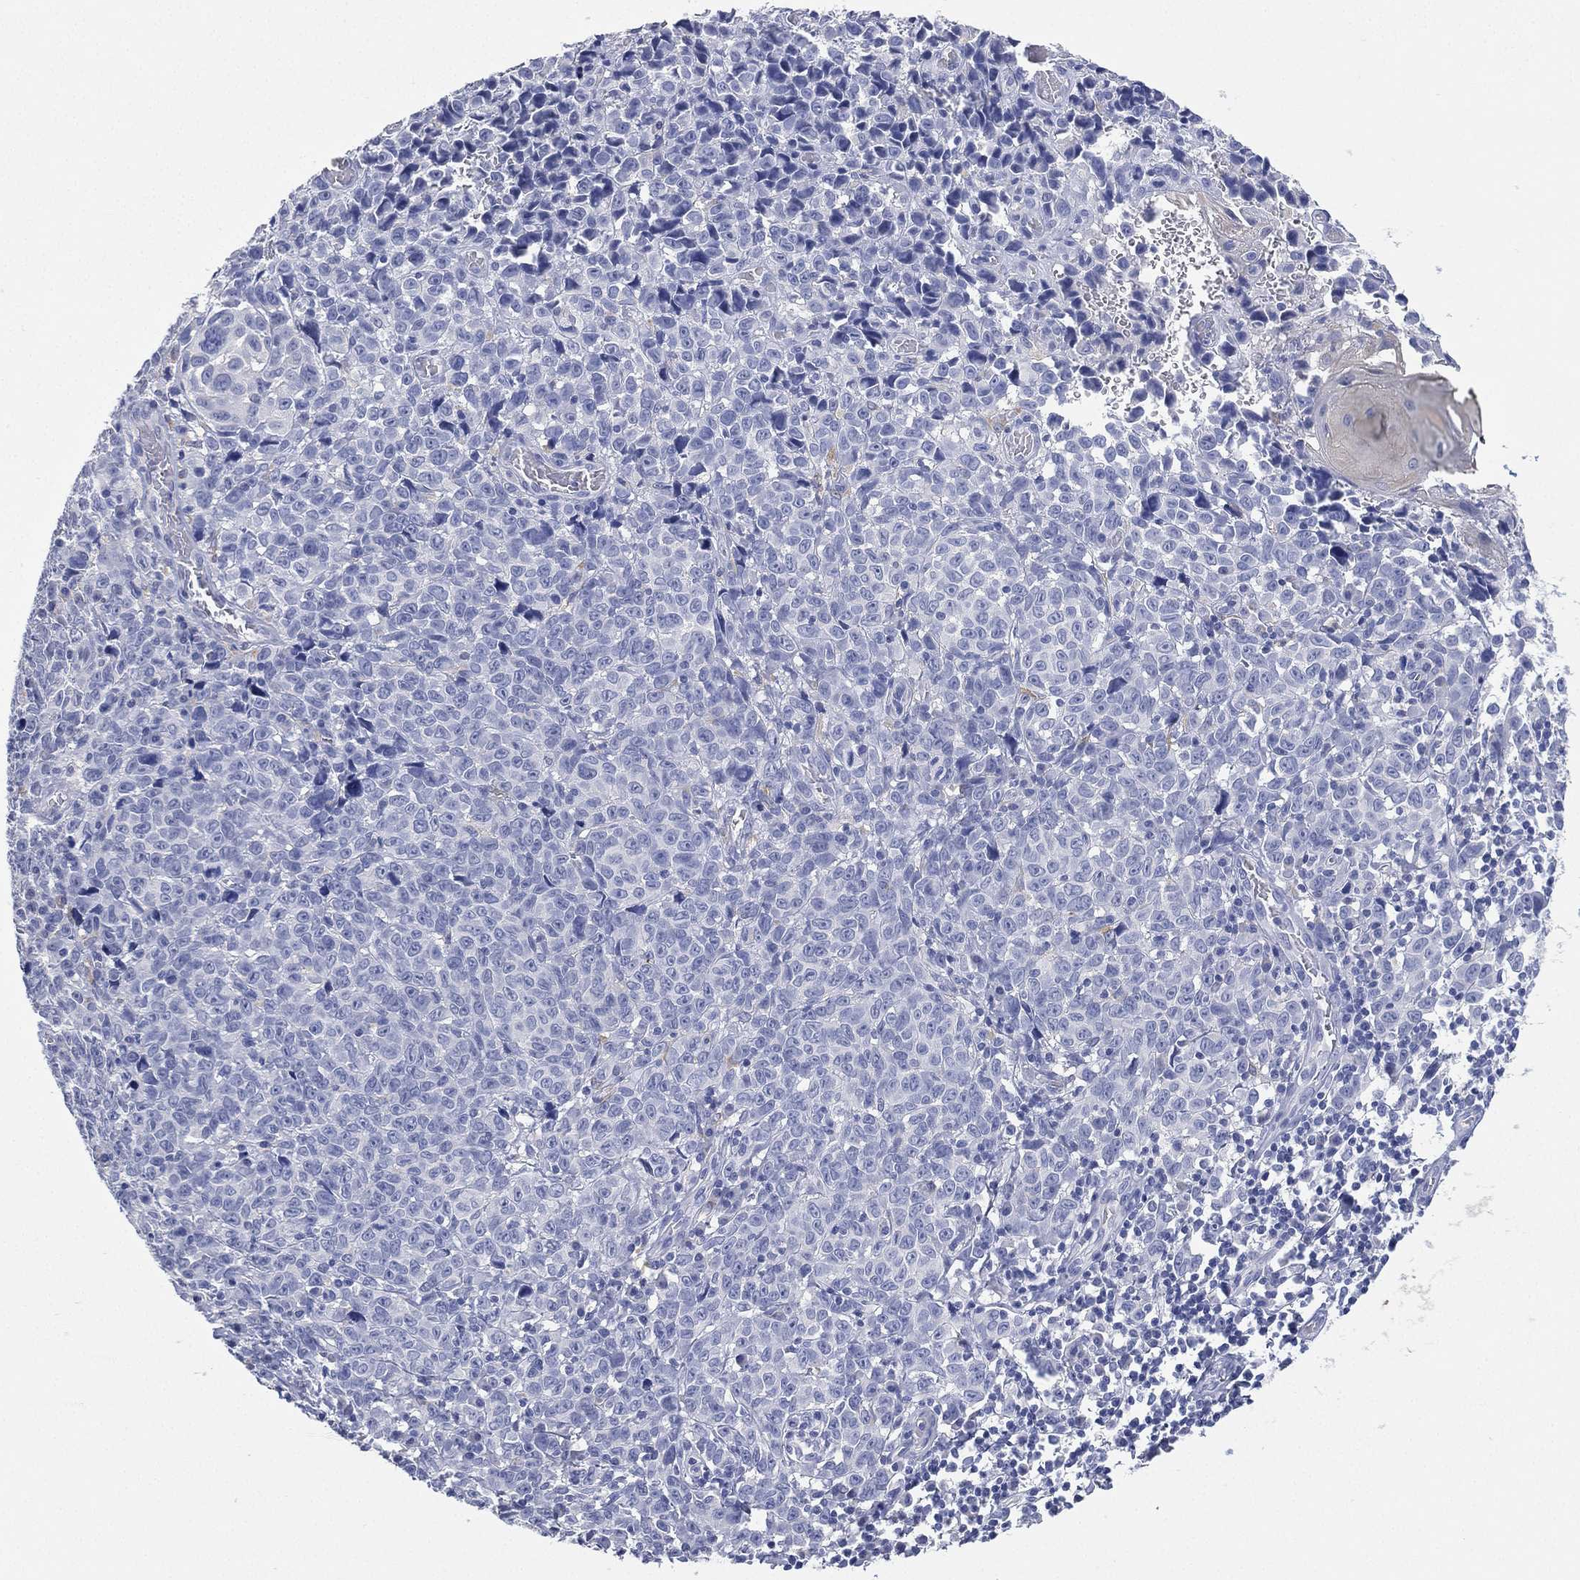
{"staining": {"intensity": "negative", "quantity": "none", "location": "none"}, "tissue": "melanoma", "cell_type": "Tumor cells", "image_type": "cancer", "snomed": [{"axis": "morphology", "description": "Malignant melanoma, NOS"}, {"axis": "topography", "description": "Vulva, labia, clitoris and Bartholin´s gland, NO"}], "caption": "Image shows no significant protein staining in tumor cells of melanoma.", "gene": "FMO1", "patient": {"sex": "female", "age": 75}}